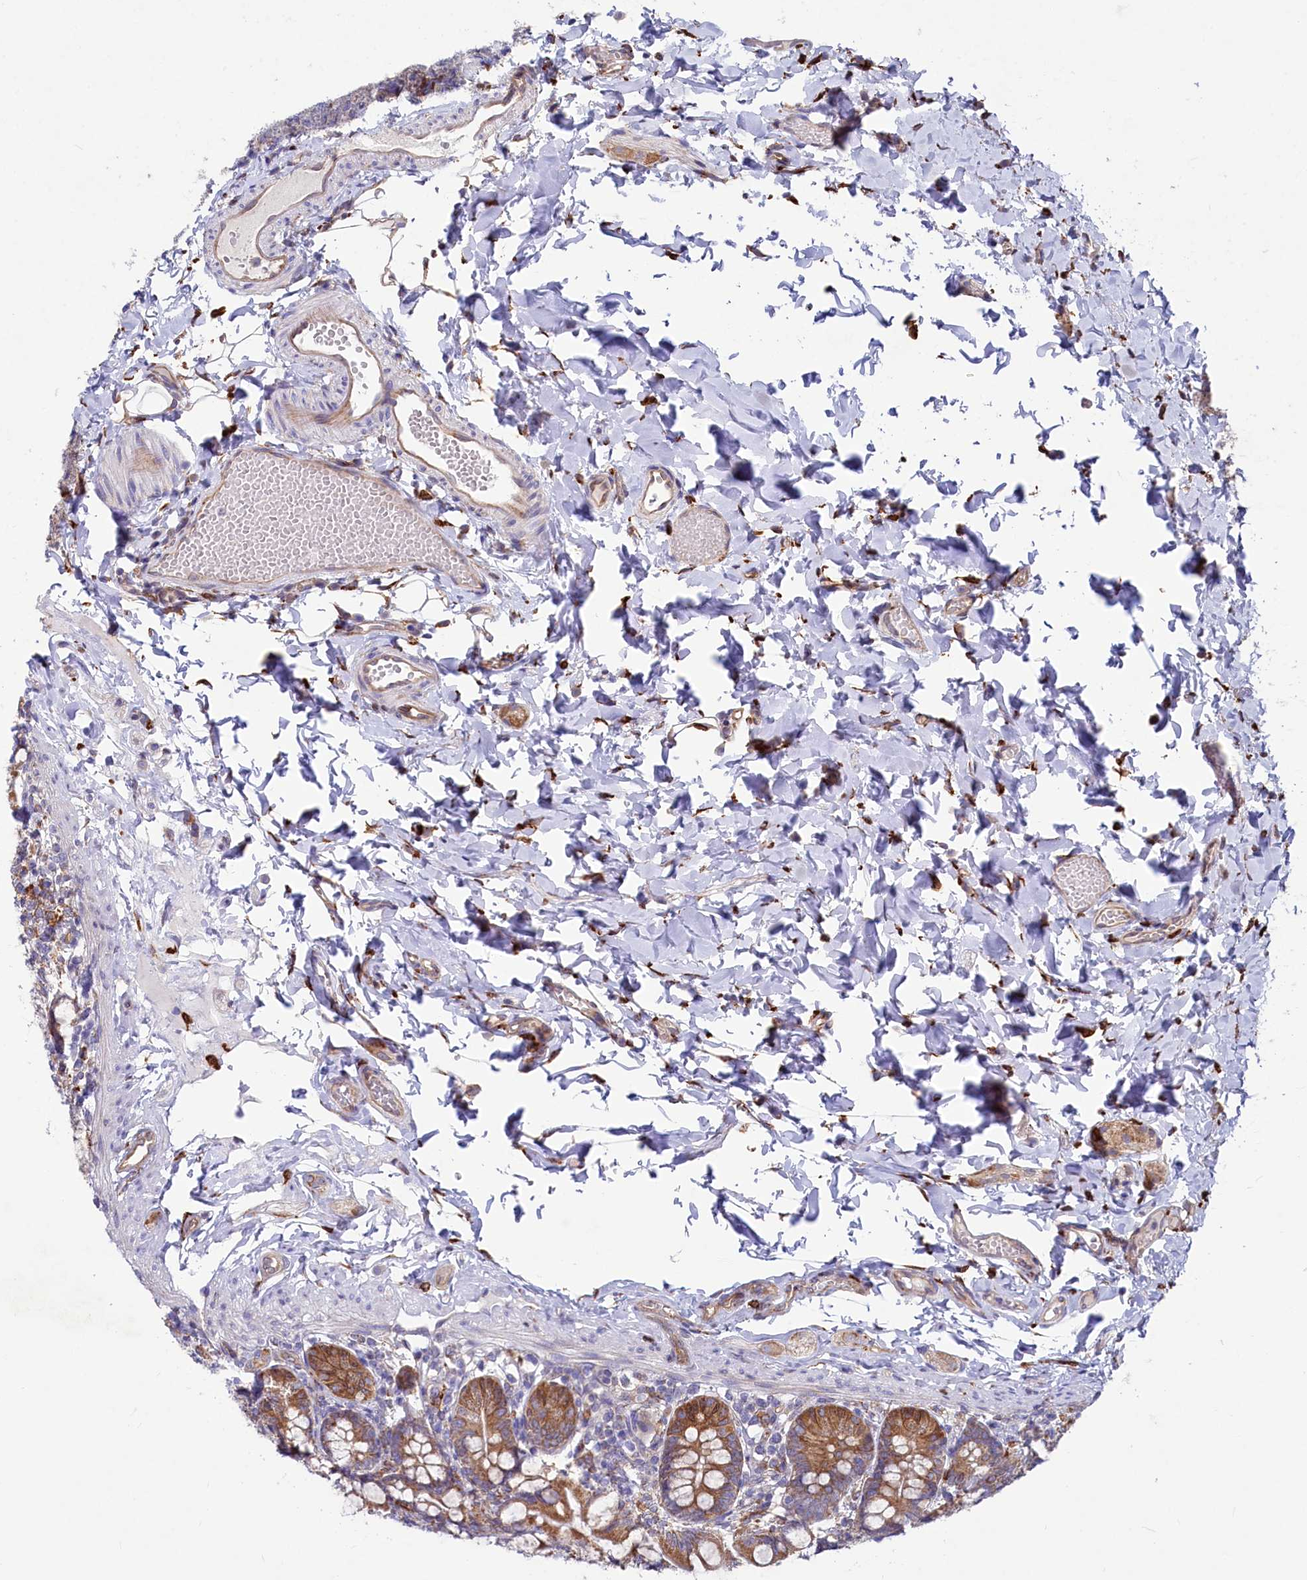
{"staining": {"intensity": "strong", "quantity": ">75%", "location": "cytoplasmic/membranous"}, "tissue": "small intestine", "cell_type": "Glandular cells", "image_type": "normal", "snomed": [{"axis": "morphology", "description": "Normal tissue, NOS"}, {"axis": "topography", "description": "Small intestine"}], "caption": "Immunohistochemical staining of unremarkable human small intestine shows high levels of strong cytoplasmic/membranous expression in approximately >75% of glandular cells. Immunohistochemistry stains the protein in brown and the nuclei are stained blue.", "gene": "CHID1", "patient": {"sex": "male", "age": 7}}